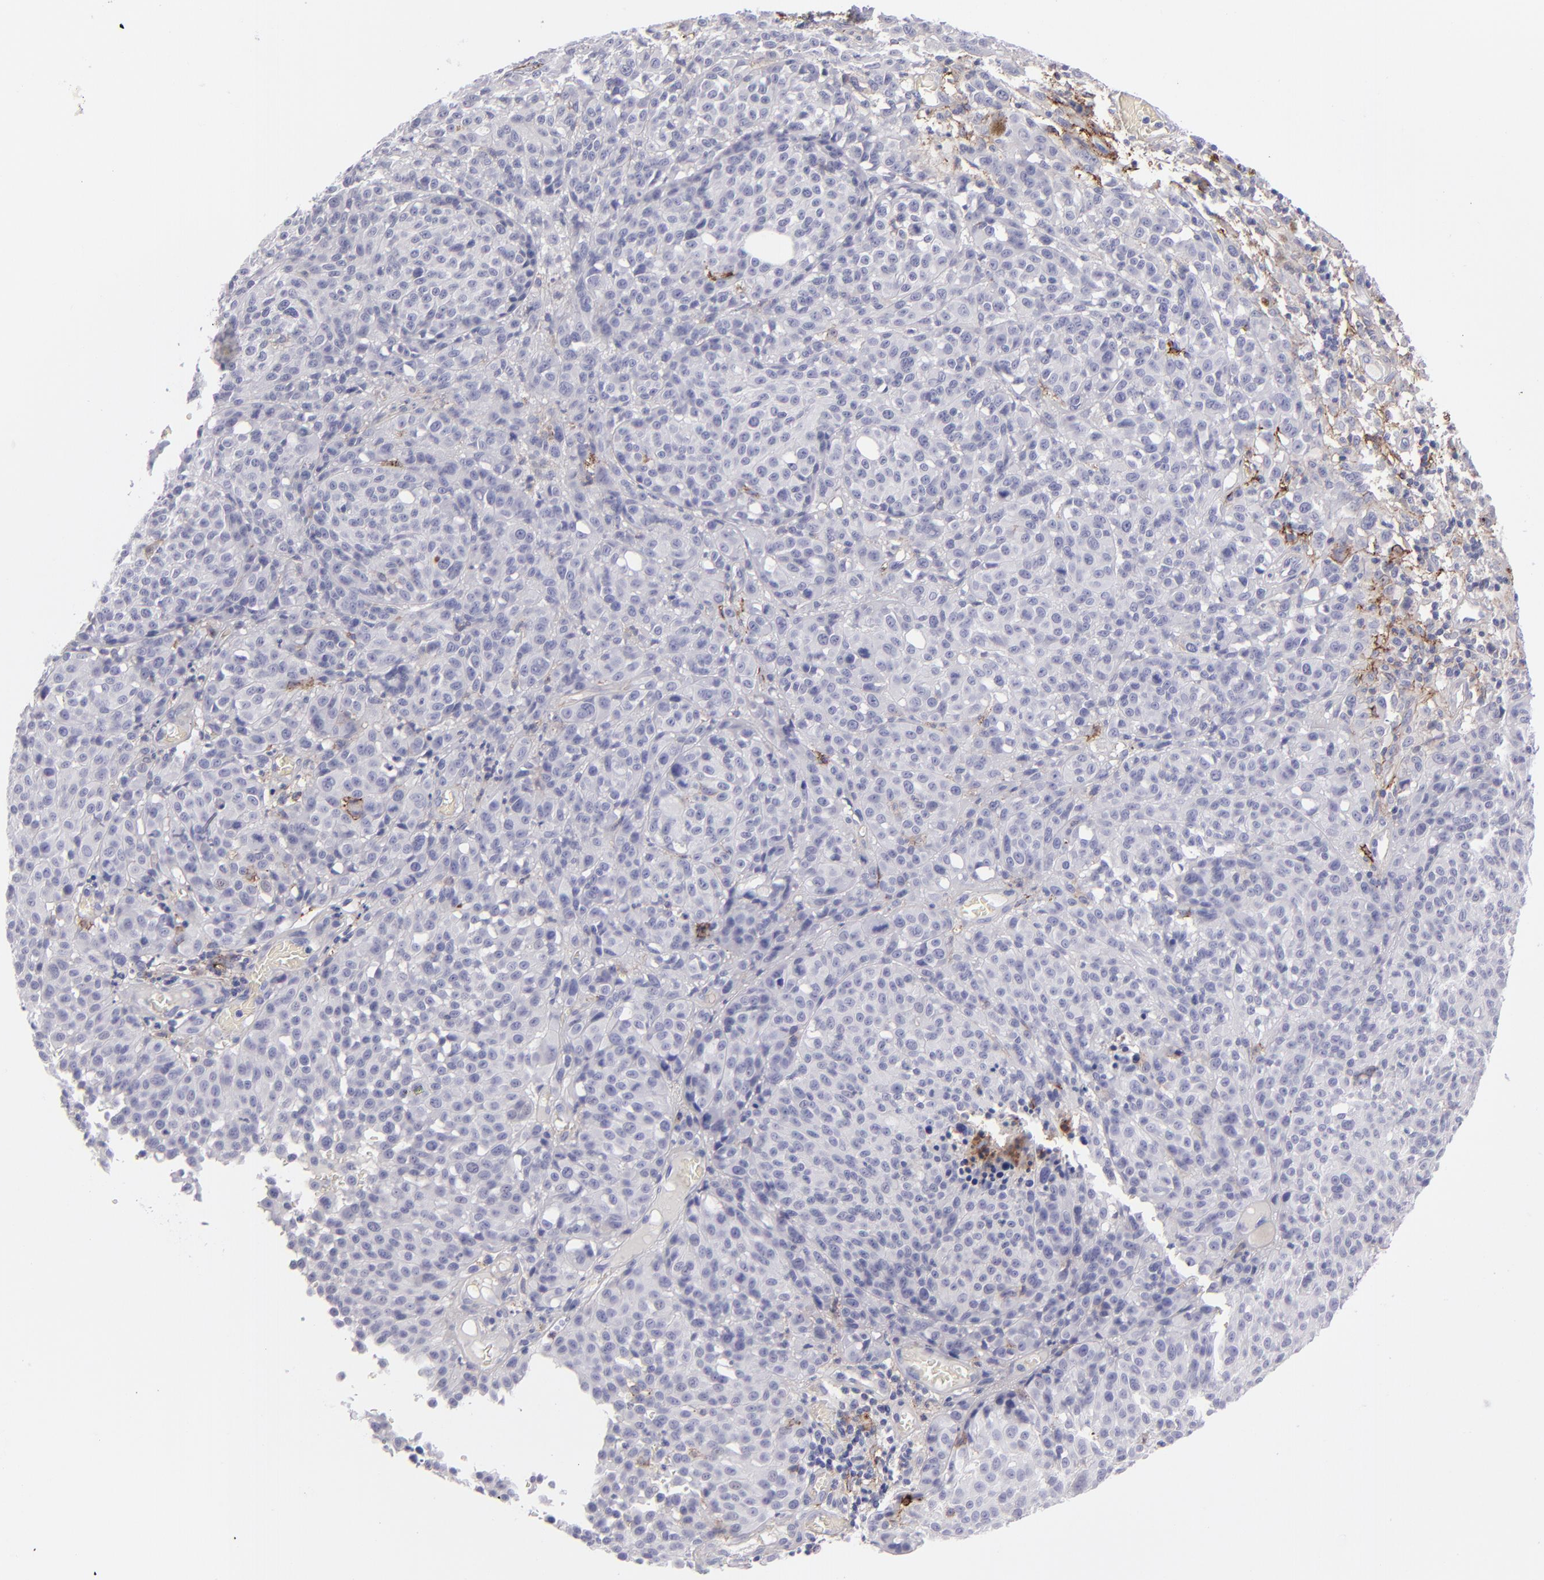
{"staining": {"intensity": "negative", "quantity": "none", "location": "none"}, "tissue": "melanoma", "cell_type": "Tumor cells", "image_type": "cancer", "snomed": [{"axis": "morphology", "description": "Malignant melanoma, NOS"}, {"axis": "topography", "description": "Skin"}], "caption": "Melanoma was stained to show a protein in brown. There is no significant positivity in tumor cells.", "gene": "ANPEP", "patient": {"sex": "female", "age": 49}}